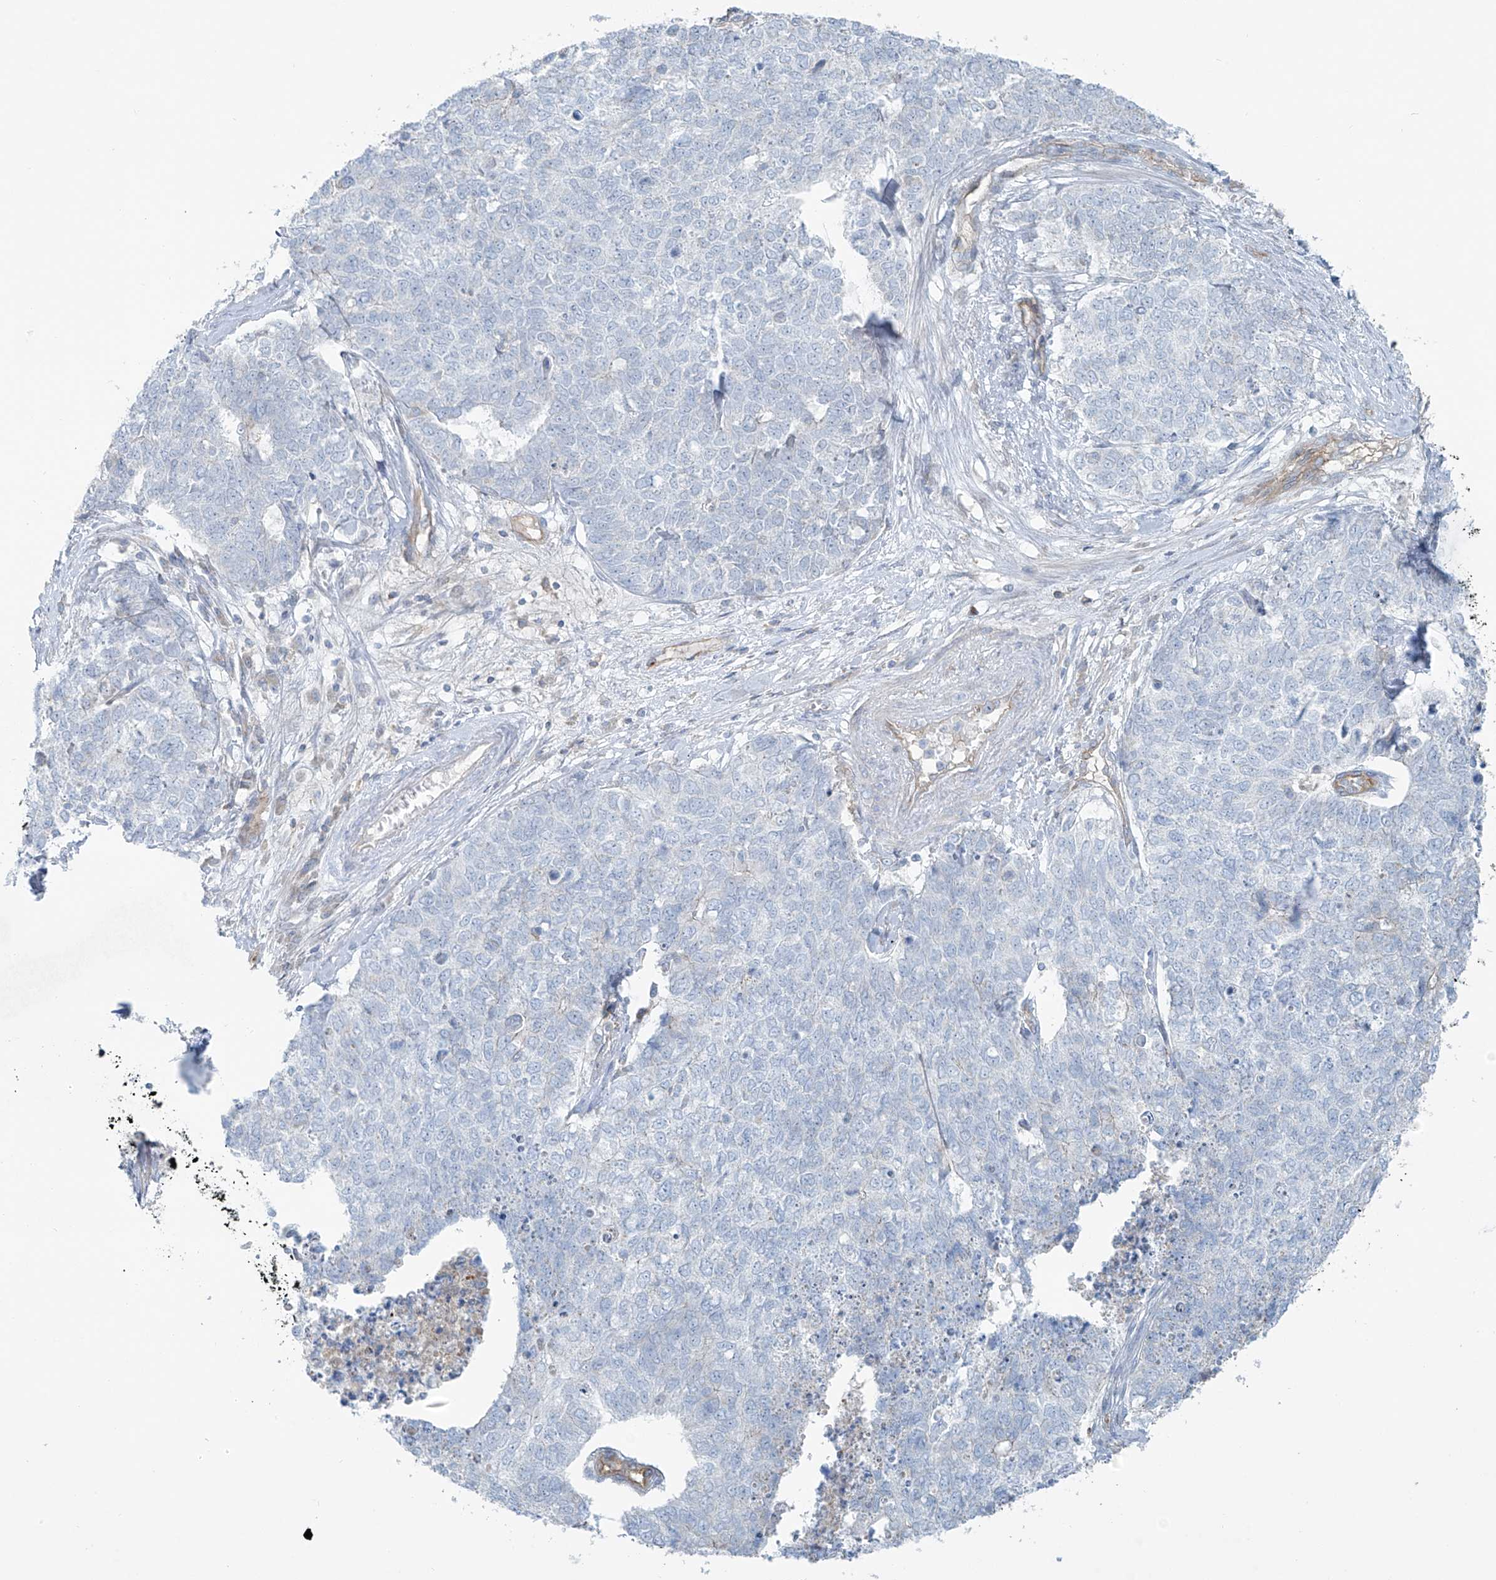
{"staining": {"intensity": "negative", "quantity": "none", "location": "none"}, "tissue": "cervical cancer", "cell_type": "Tumor cells", "image_type": "cancer", "snomed": [{"axis": "morphology", "description": "Squamous cell carcinoma, NOS"}, {"axis": "topography", "description": "Cervix"}], "caption": "Cervical squamous cell carcinoma was stained to show a protein in brown. There is no significant staining in tumor cells.", "gene": "VAMP5", "patient": {"sex": "female", "age": 63}}